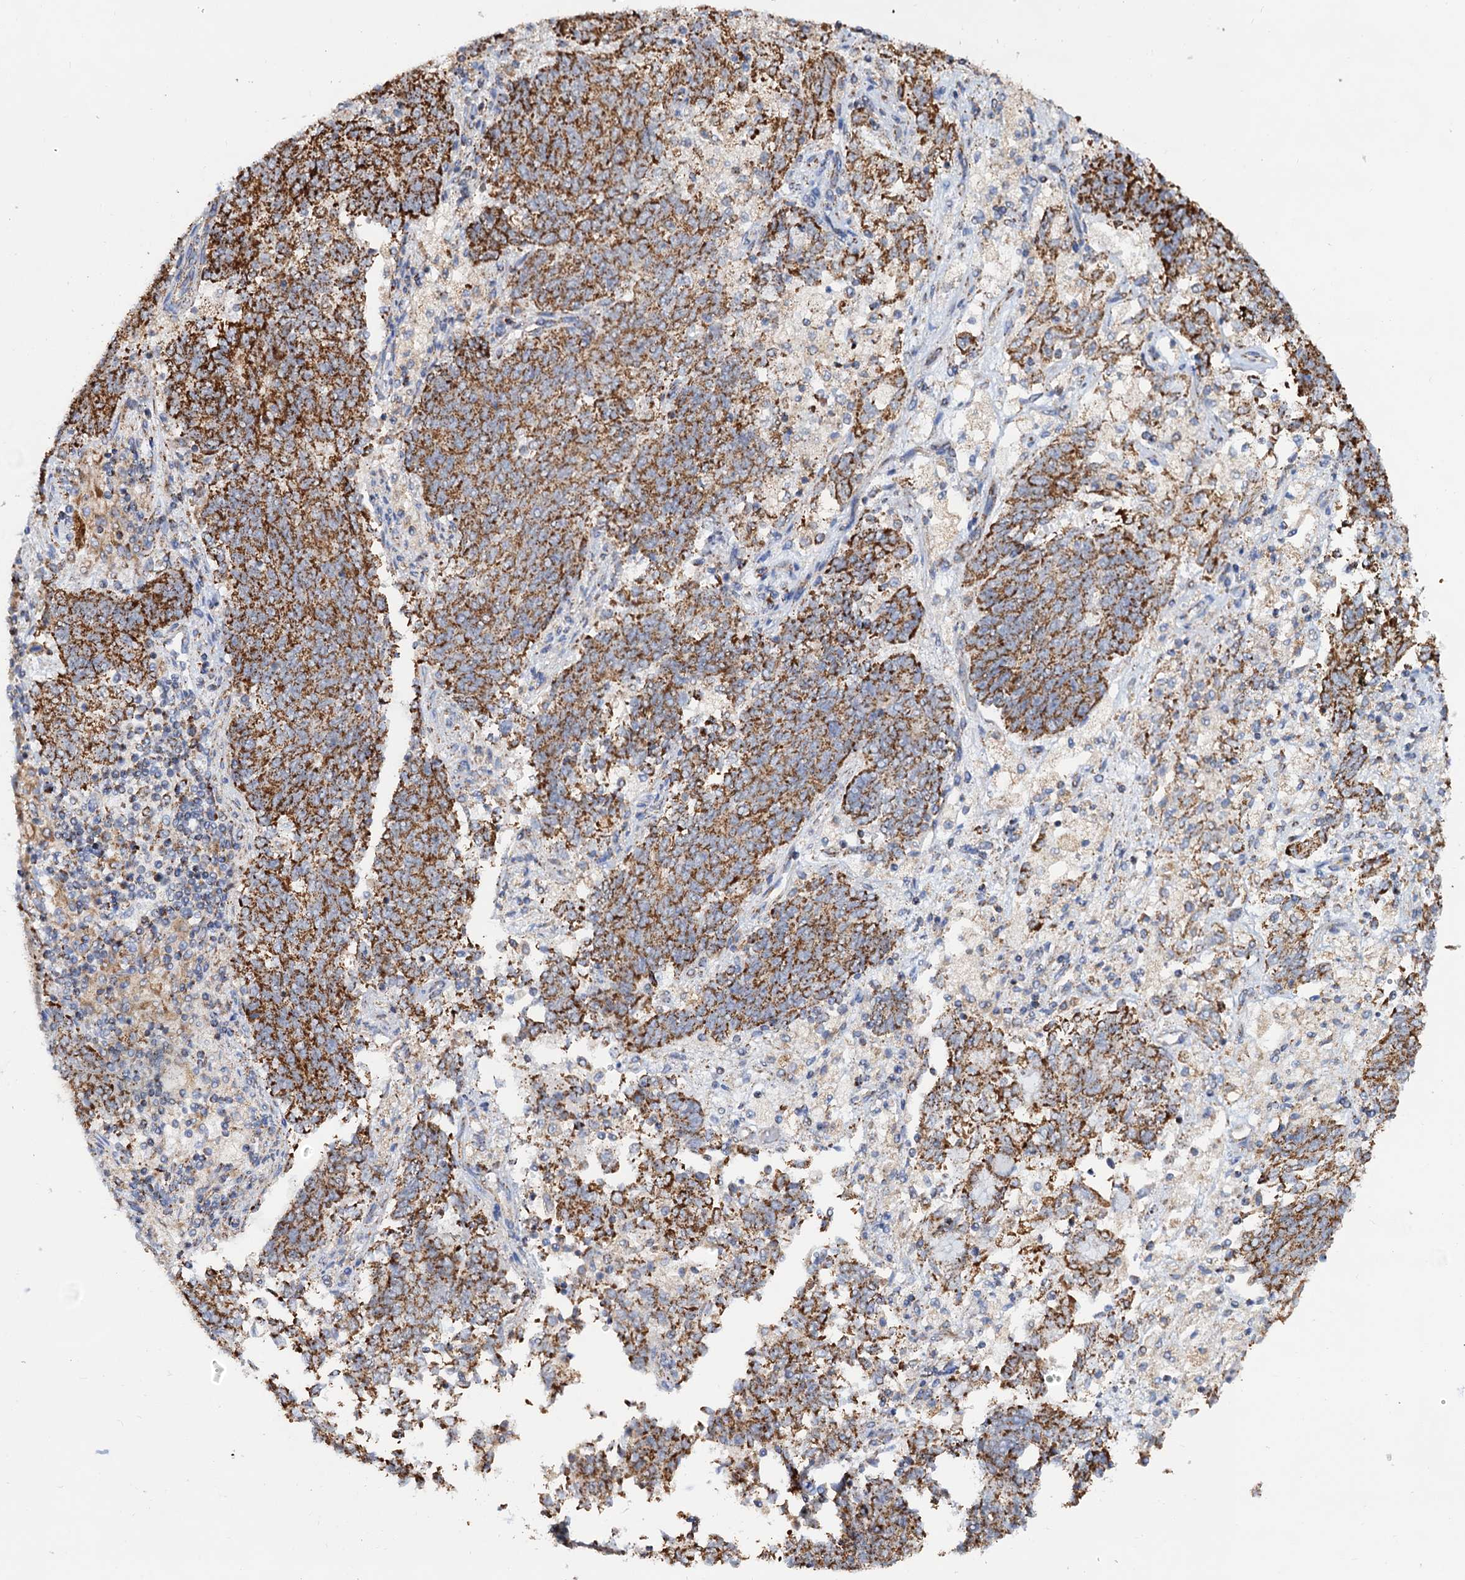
{"staining": {"intensity": "strong", "quantity": ">75%", "location": "cytoplasmic/membranous"}, "tissue": "endometrial cancer", "cell_type": "Tumor cells", "image_type": "cancer", "snomed": [{"axis": "morphology", "description": "Adenocarcinoma, NOS"}, {"axis": "topography", "description": "Endometrium"}], "caption": "Immunohistochemistry (IHC) of endometrial adenocarcinoma shows high levels of strong cytoplasmic/membranous positivity in approximately >75% of tumor cells.", "gene": "C2CD3", "patient": {"sex": "female", "age": 80}}